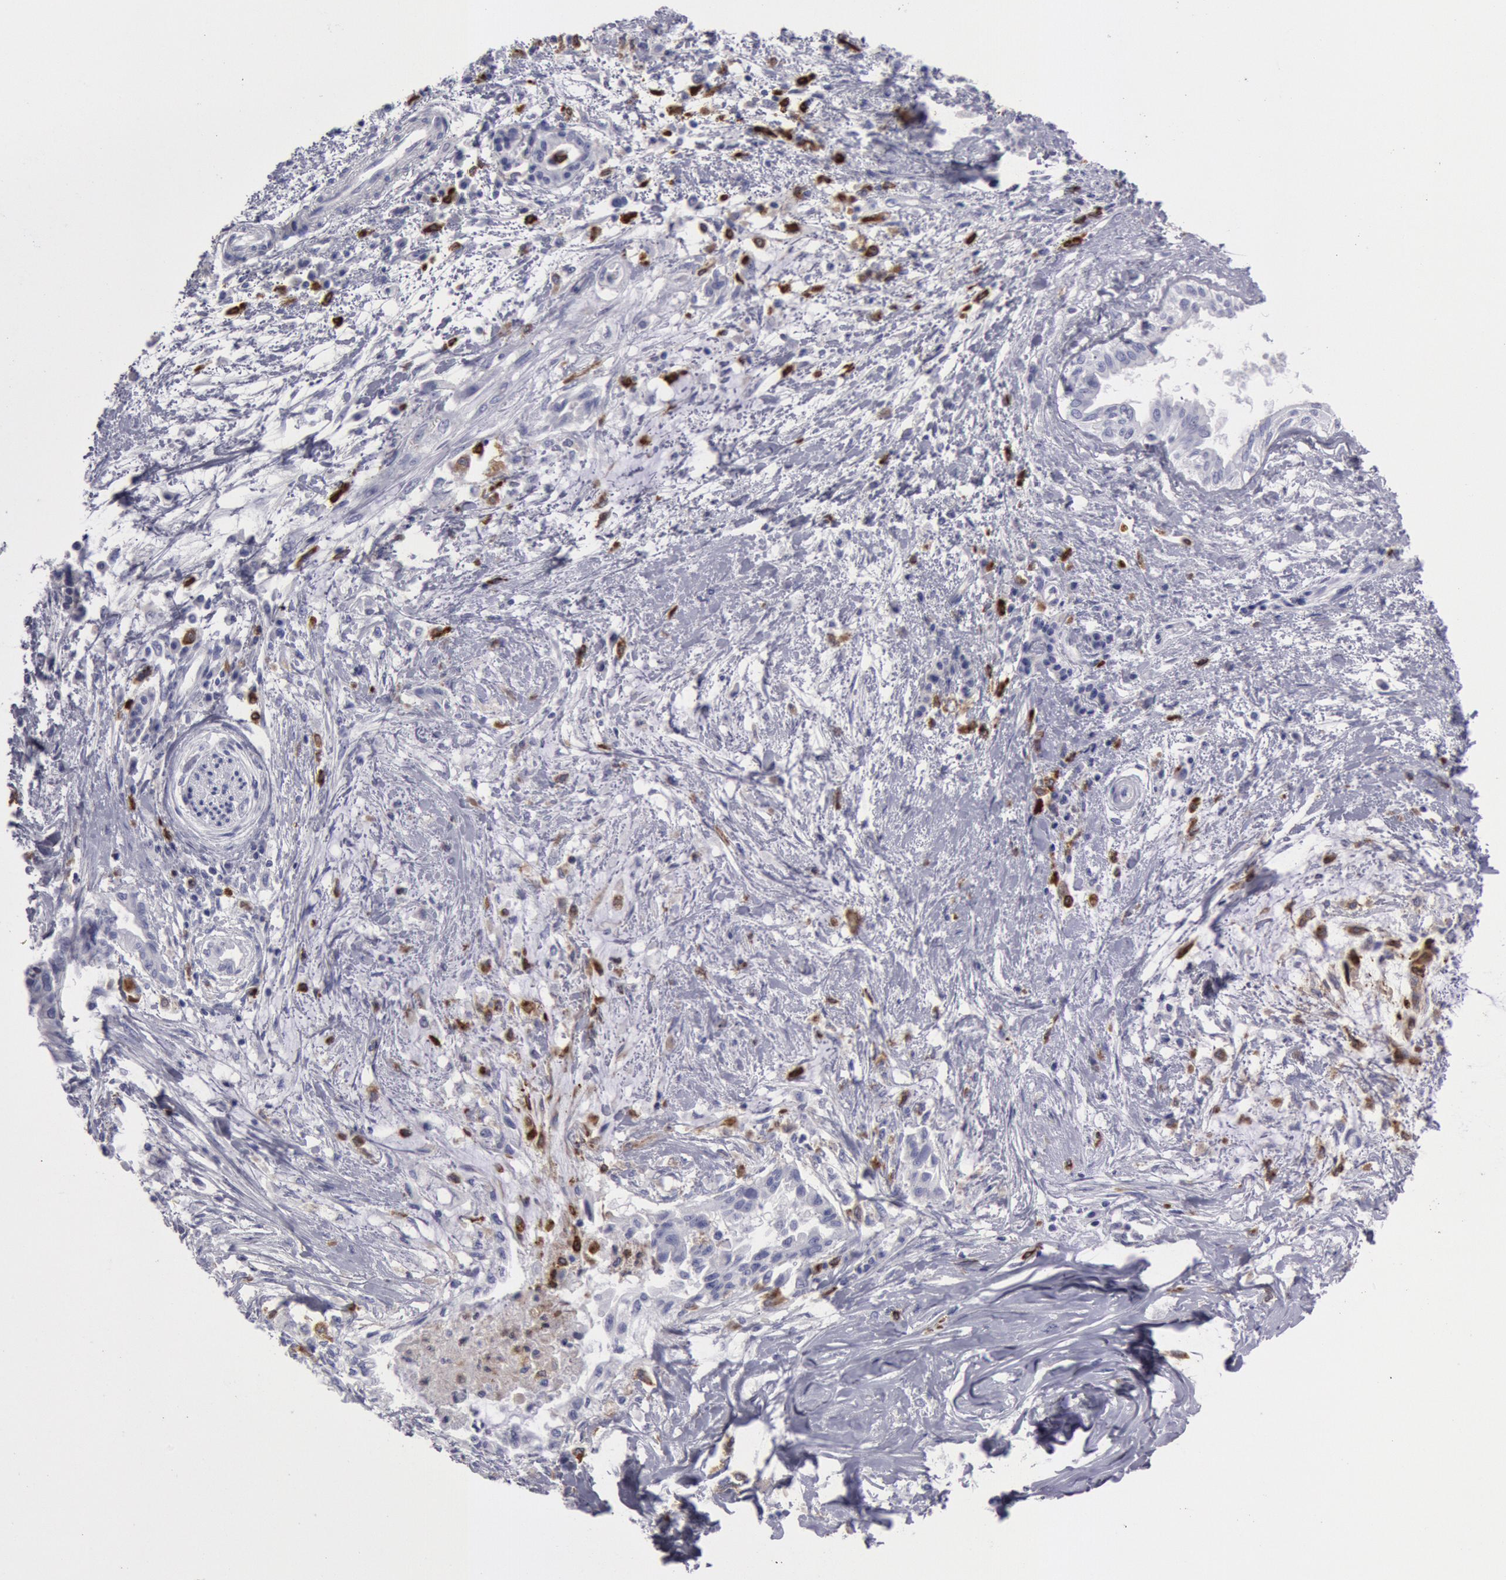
{"staining": {"intensity": "negative", "quantity": "none", "location": "none"}, "tissue": "pancreatic cancer", "cell_type": "Tumor cells", "image_type": "cancer", "snomed": [{"axis": "morphology", "description": "Adenocarcinoma, NOS"}, {"axis": "topography", "description": "Pancreas"}], "caption": "Human pancreatic cancer stained for a protein using IHC reveals no positivity in tumor cells.", "gene": "FCN1", "patient": {"sex": "female", "age": 64}}